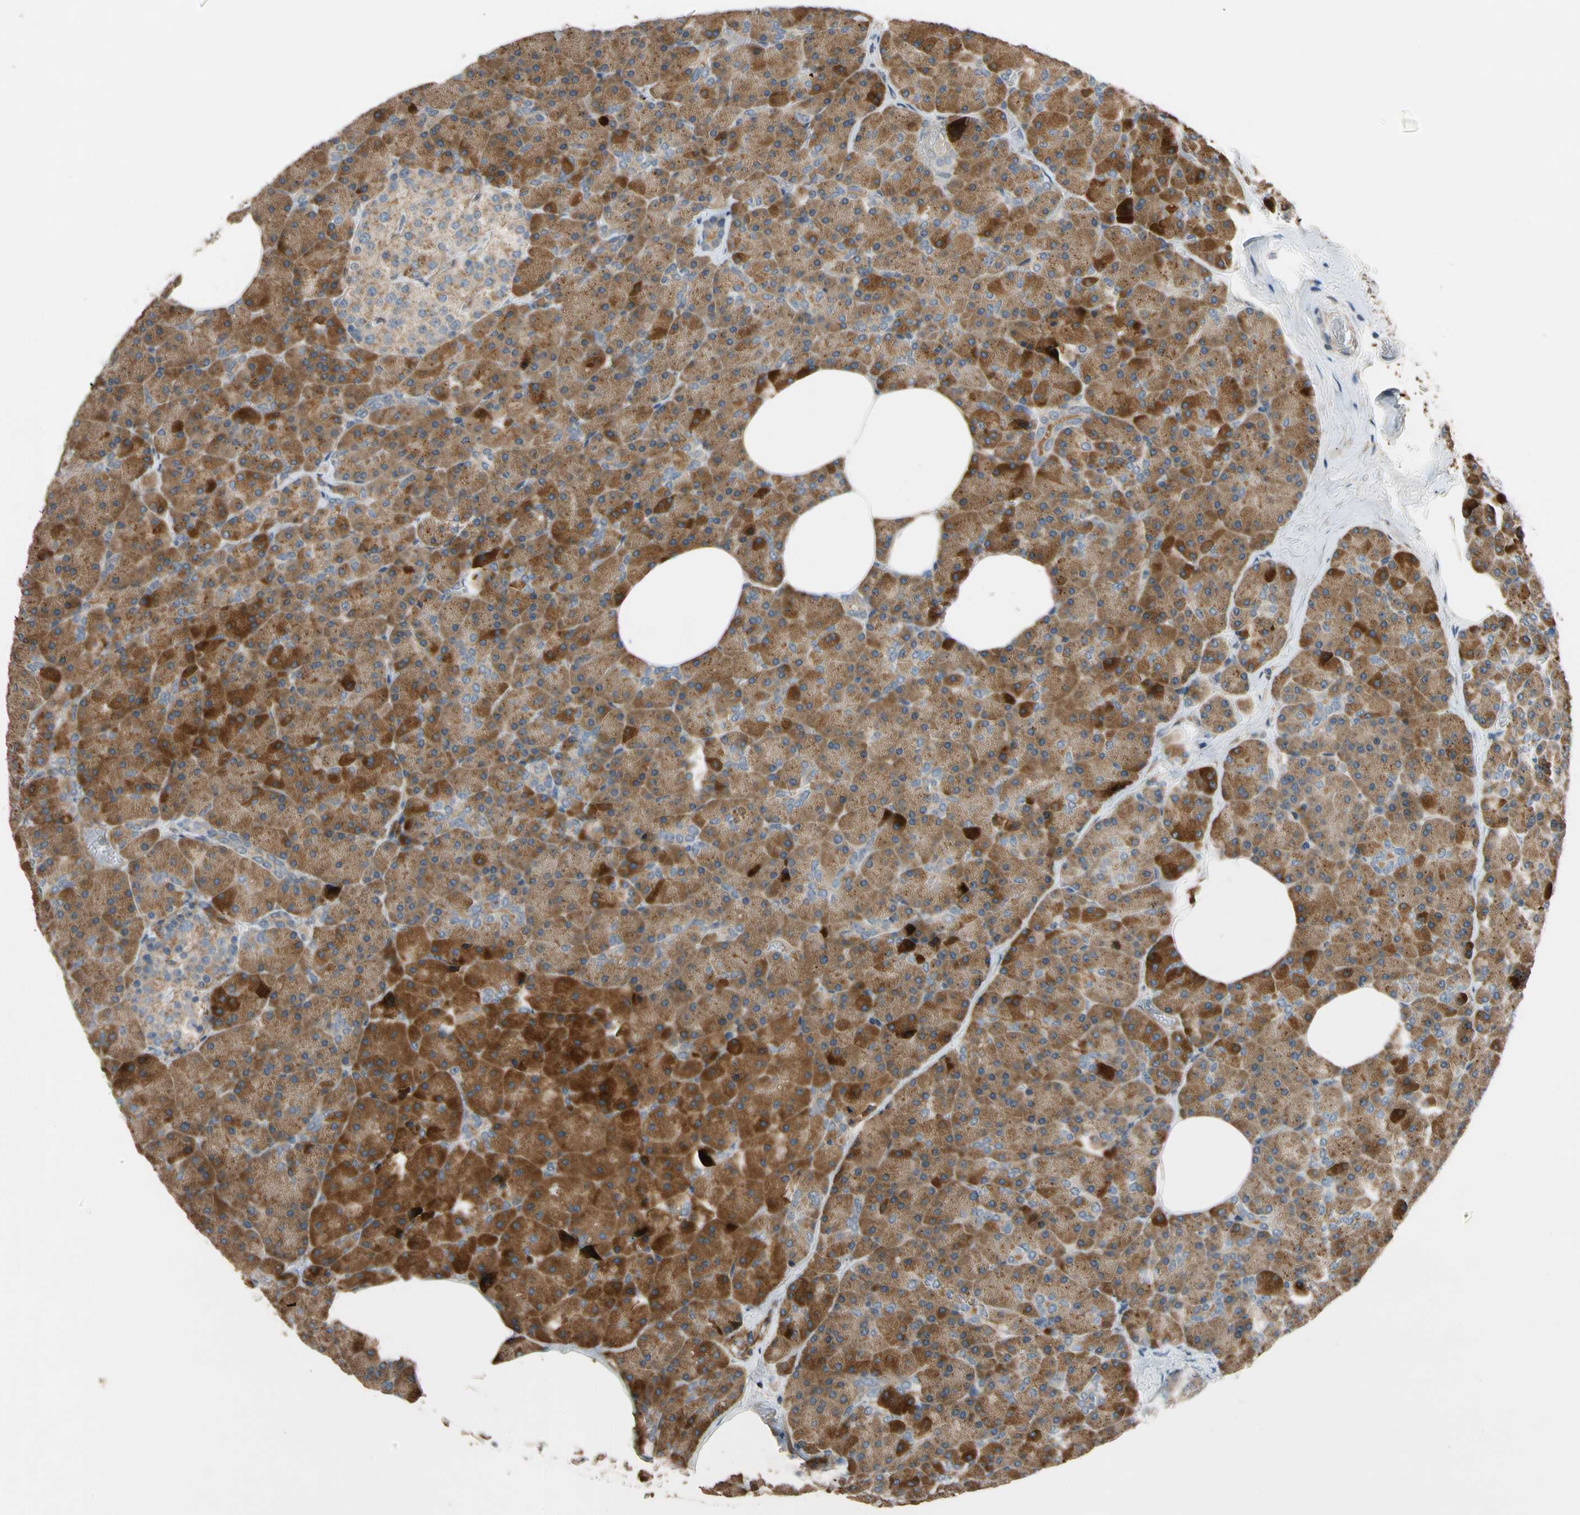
{"staining": {"intensity": "moderate", "quantity": ">75%", "location": "cytoplasmic/membranous"}, "tissue": "pancreas", "cell_type": "Exocrine glandular cells", "image_type": "normal", "snomed": [{"axis": "morphology", "description": "Normal tissue, NOS"}, {"axis": "topography", "description": "Pancreas"}], "caption": "Protein expression analysis of unremarkable human pancreas reveals moderate cytoplasmic/membranous staining in about >75% of exocrine glandular cells. The staining is performed using DAB brown chromogen to label protein expression. The nuclei are counter-stained blue using hematoxylin.", "gene": "MST1R", "patient": {"sex": "female", "age": 35}}